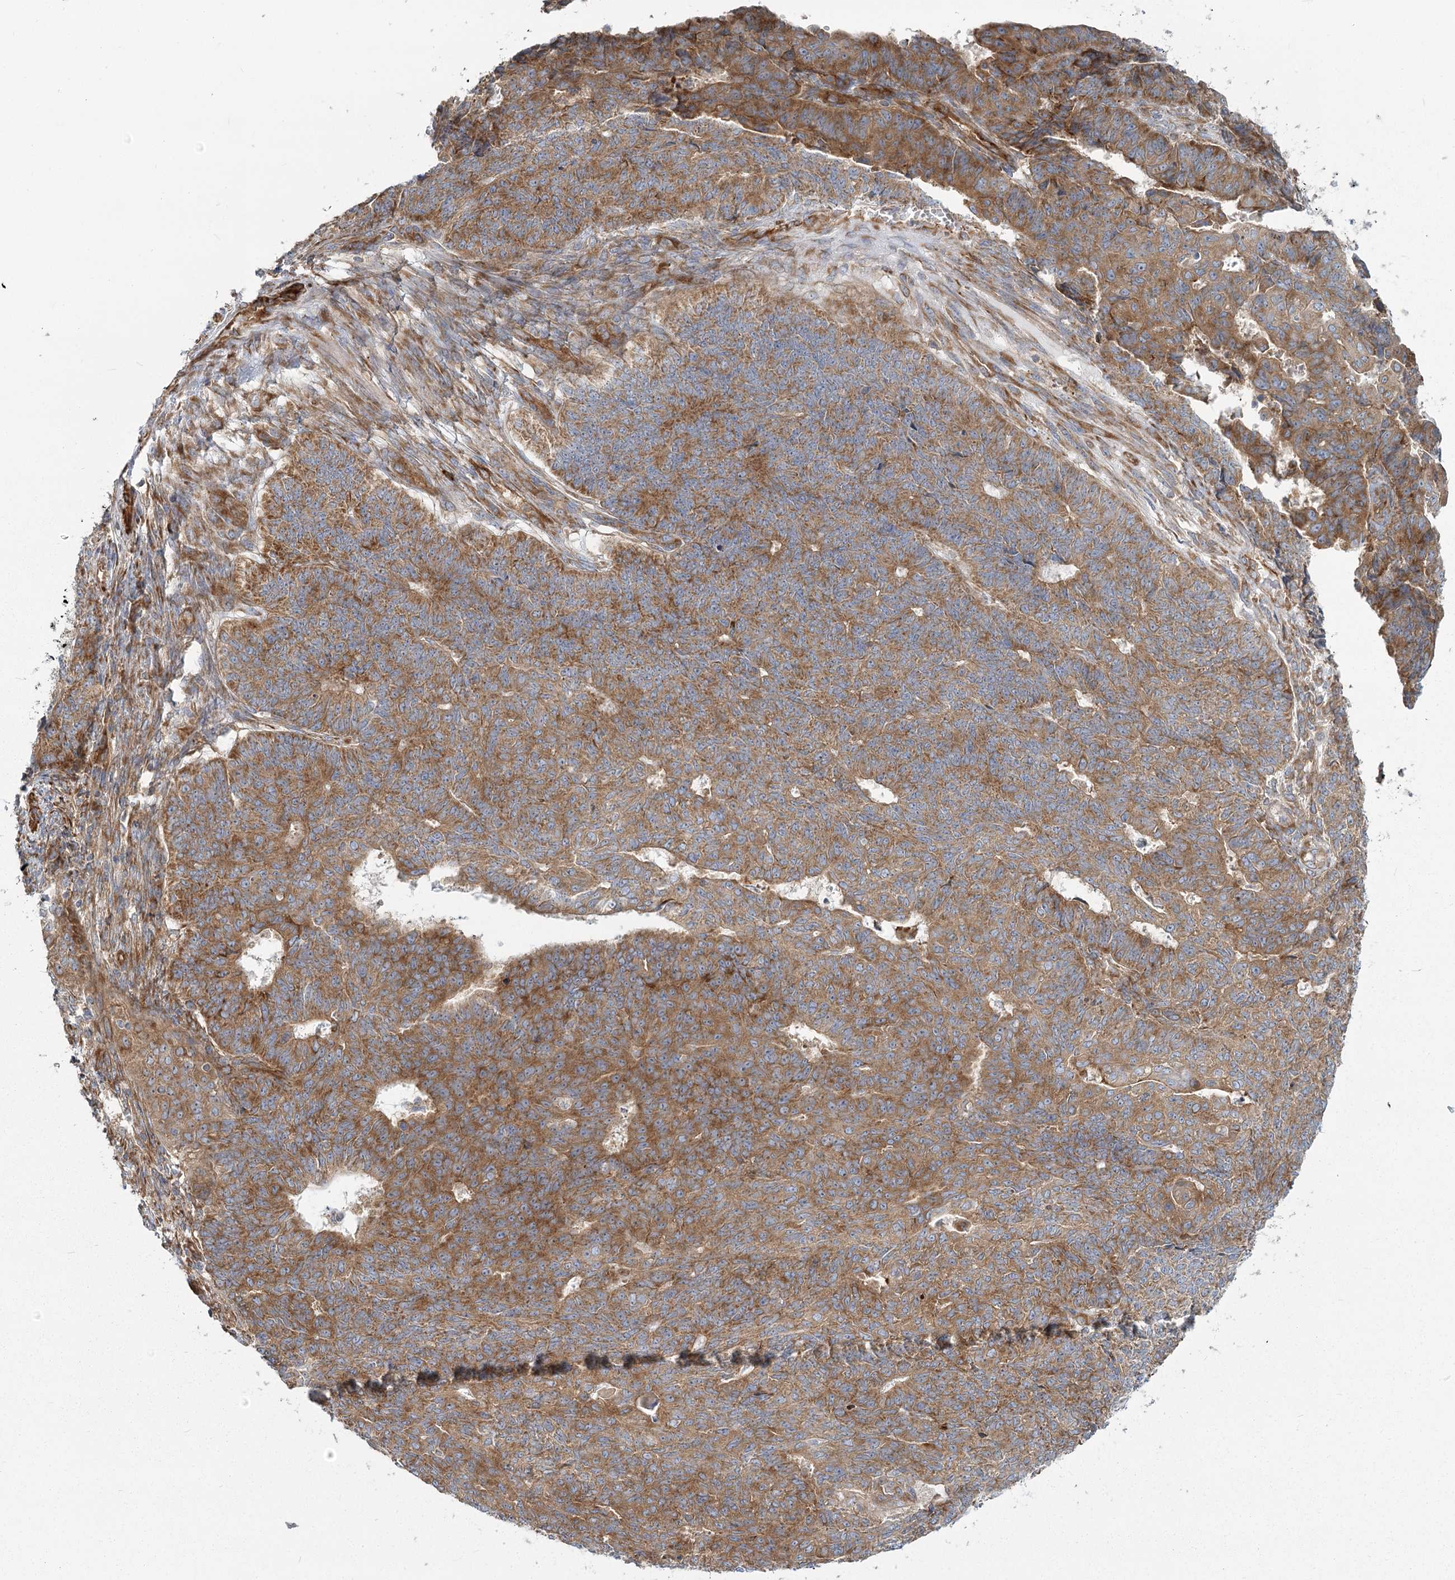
{"staining": {"intensity": "moderate", "quantity": ">75%", "location": "cytoplasmic/membranous"}, "tissue": "endometrial cancer", "cell_type": "Tumor cells", "image_type": "cancer", "snomed": [{"axis": "morphology", "description": "Adenocarcinoma, NOS"}, {"axis": "topography", "description": "Endometrium"}], "caption": "This image shows endometrial adenocarcinoma stained with immunohistochemistry to label a protein in brown. The cytoplasmic/membranous of tumor cells show moderate positivity for the protein. Nuclei are counter-stained blue.", "gene": "HARS2", "patient": {"sex": "female", "age": 32}}